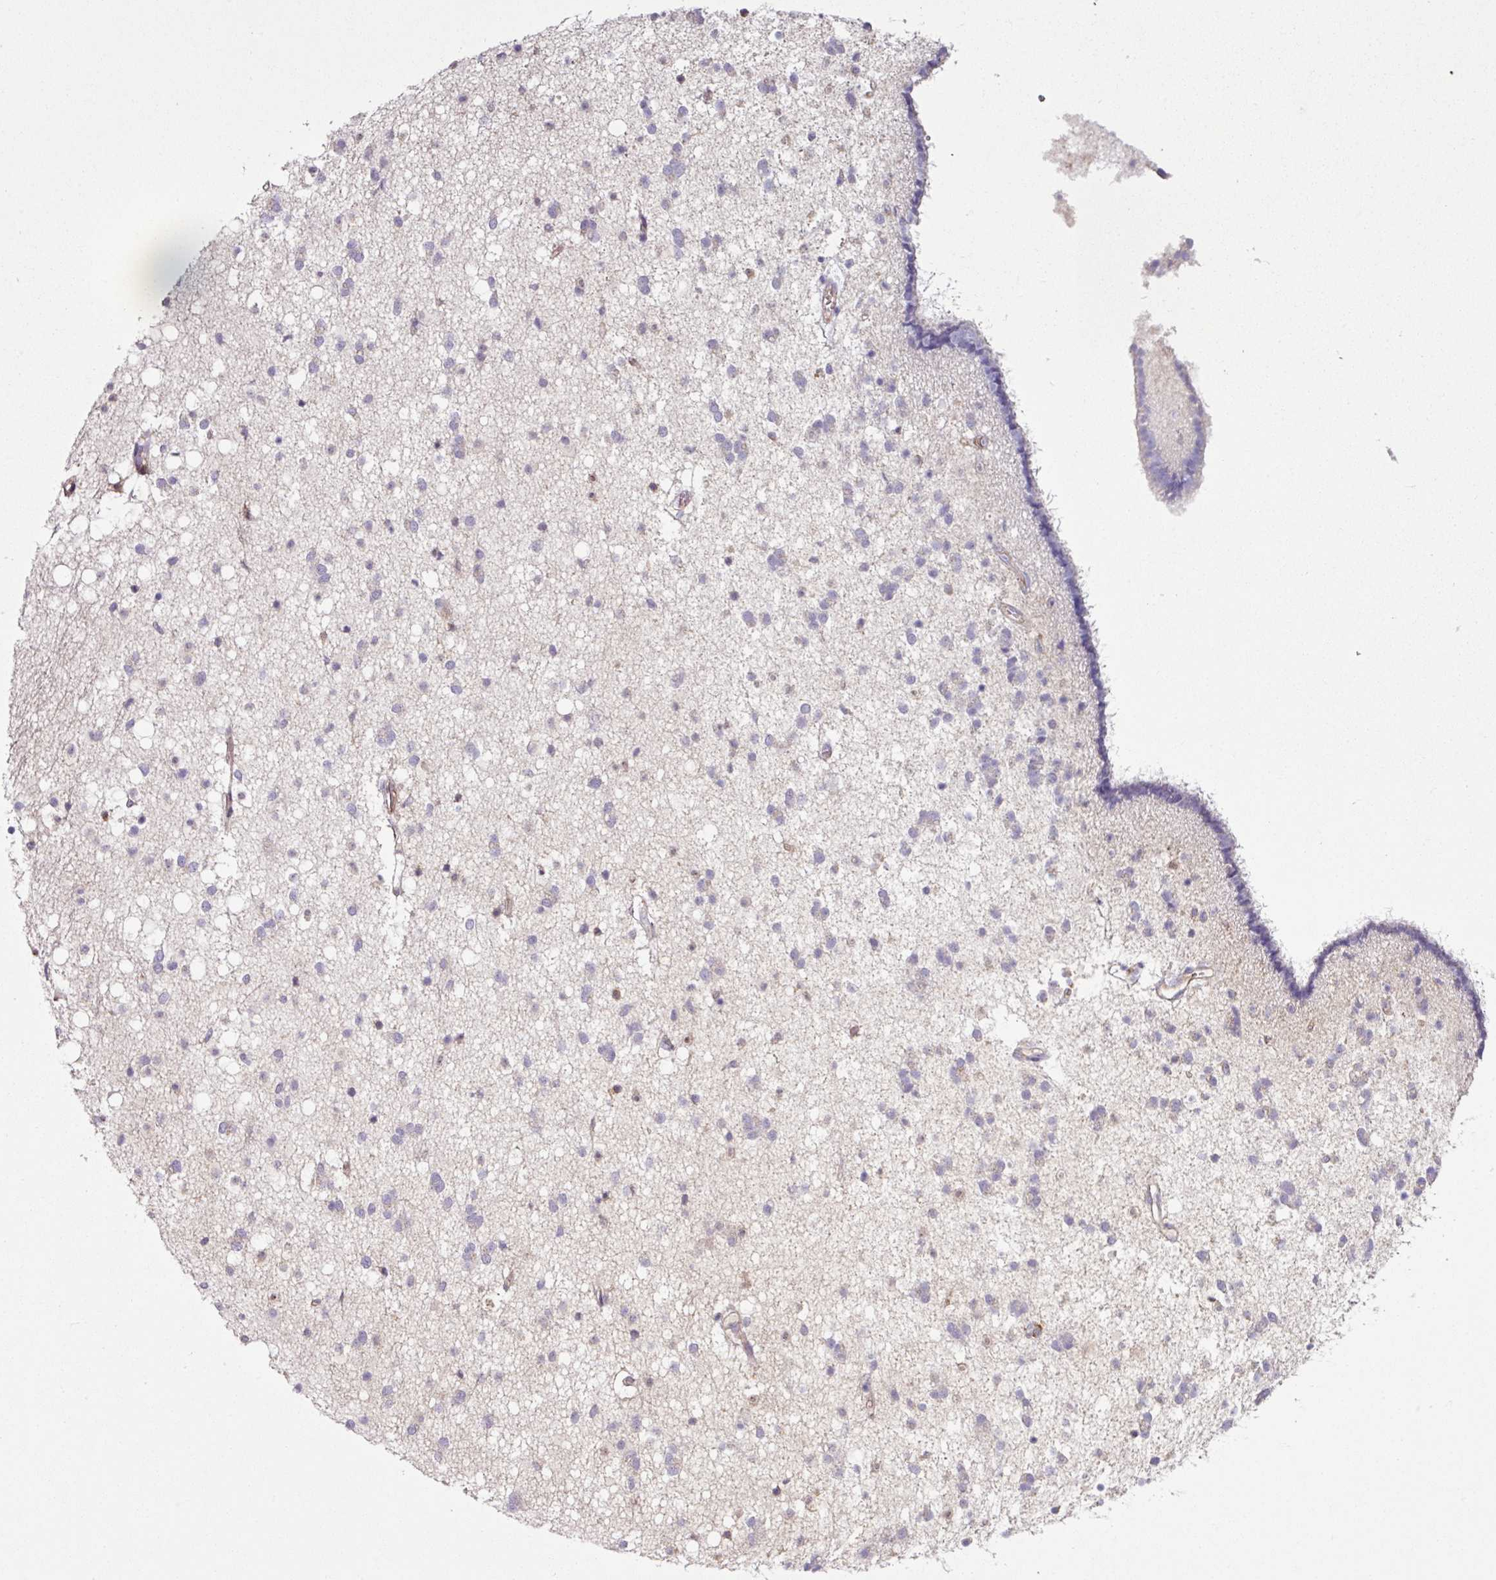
{"staining": {"intensity": "negative", "quantity": "none", "location": "none"}, "tissue": "caudate", "cell_type": "Glial cells", "image_type": "normal", "snomed": [{"axis": "morphology", "description": "Normal tissue, NOS"}, {"axis": "topography", "description": "Lateral ventricle wall"}], "caption": "DAB (3,3'-diaminobenzidine) immunohistochemical staining of benign caudate displays no significant staining in glial cells.", "gene": "ZNF106", "patient": {"sex": "male", "age": 37}}